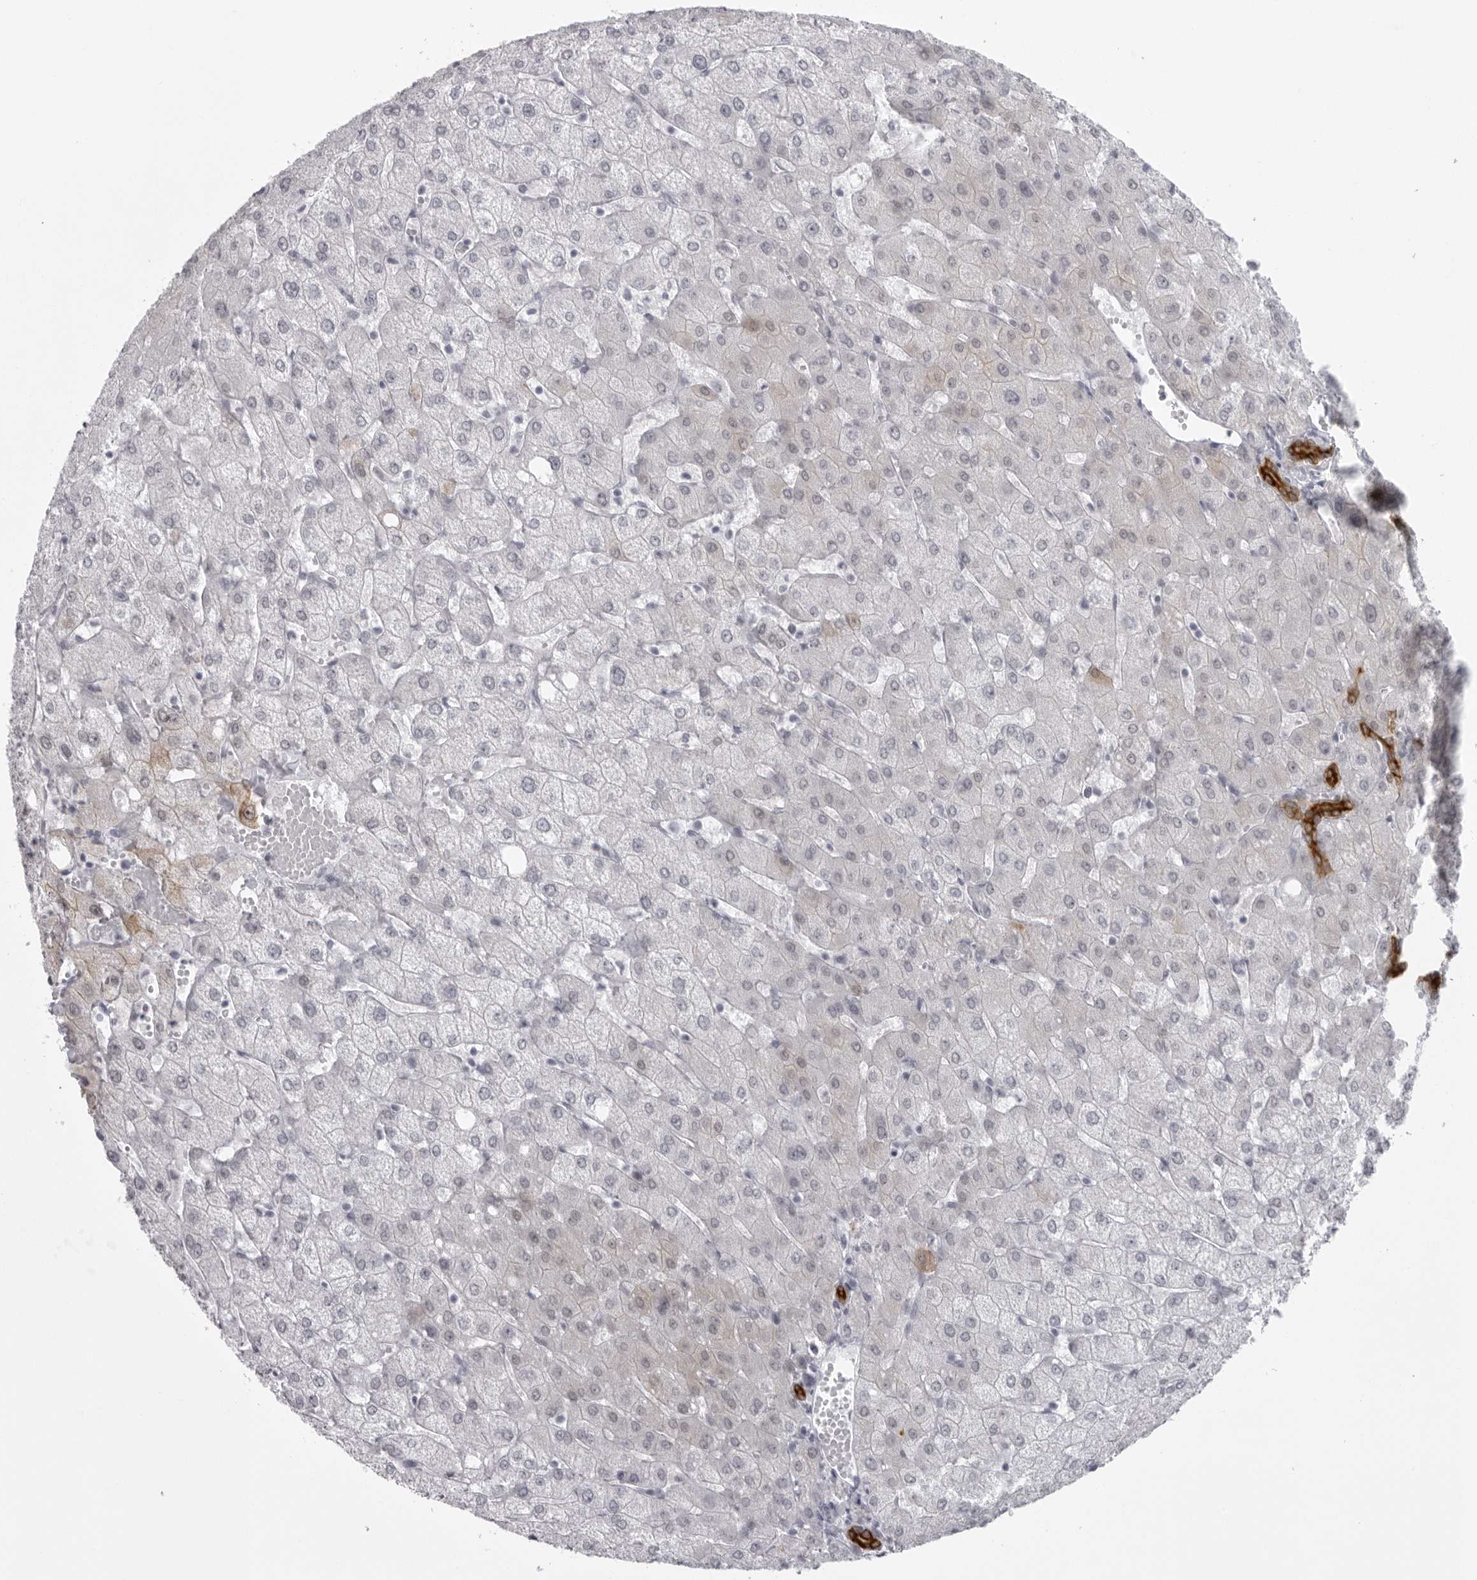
{"staining": {"intensity": "strong", "quantity": ">75%", "location": "cytoplasmic/membranous"}, "tissue": "liver", "cell_type": "Cholangiocytes", "image_type": "normal", "snomed": [{"axis": "morphology", "description": "Normal tissue, NOS"}, {"axis": "topography", "description": "Liver"}], "caption": "Immunohistochemical staining of unremarkable human liver reveals high levels of strong cytoplasmic/membranous expression in about >75% of cholangiocytes.", "gene": "UROD", "patient": {"sex": "female", "age": 54}}